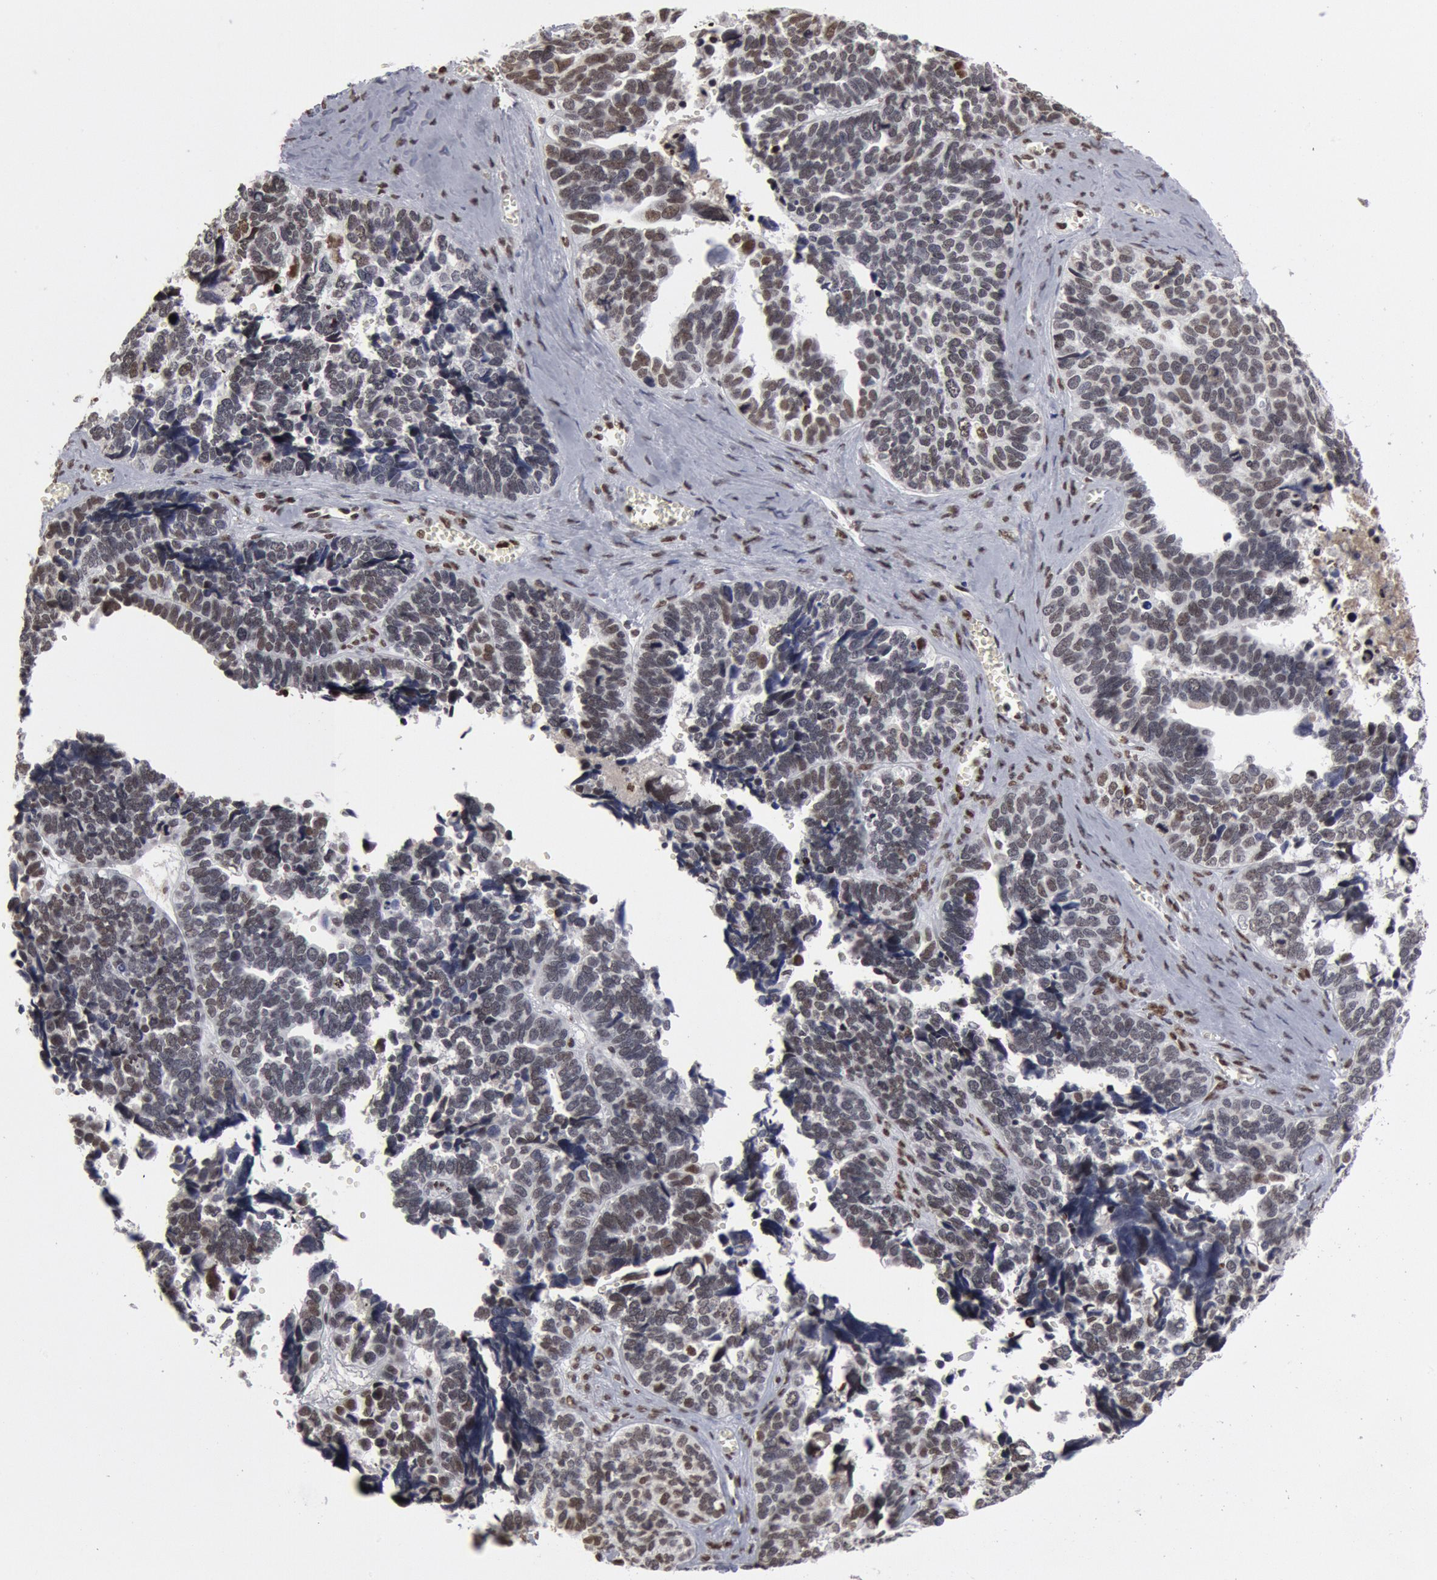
{"staining": {"intensity": "moderate", "quantity": "<25%", "location": "nuclear"}, "tissue": "ovarian cancer", "cell_type": "Tumor cells", "image_type": "cancer", "snomed": [{"axis": "morphology", "description": "Cystadenocarcinoma, serous, NOS"}, {"axis": "topography", "description": "Ovary"}], "caption": "Tumor cells show low levels of moderate nuclear positivity in about <25% of cells in ovarian cancer.", "gene": "SUB1", "patient": {"sex": "female", "age": 77}}